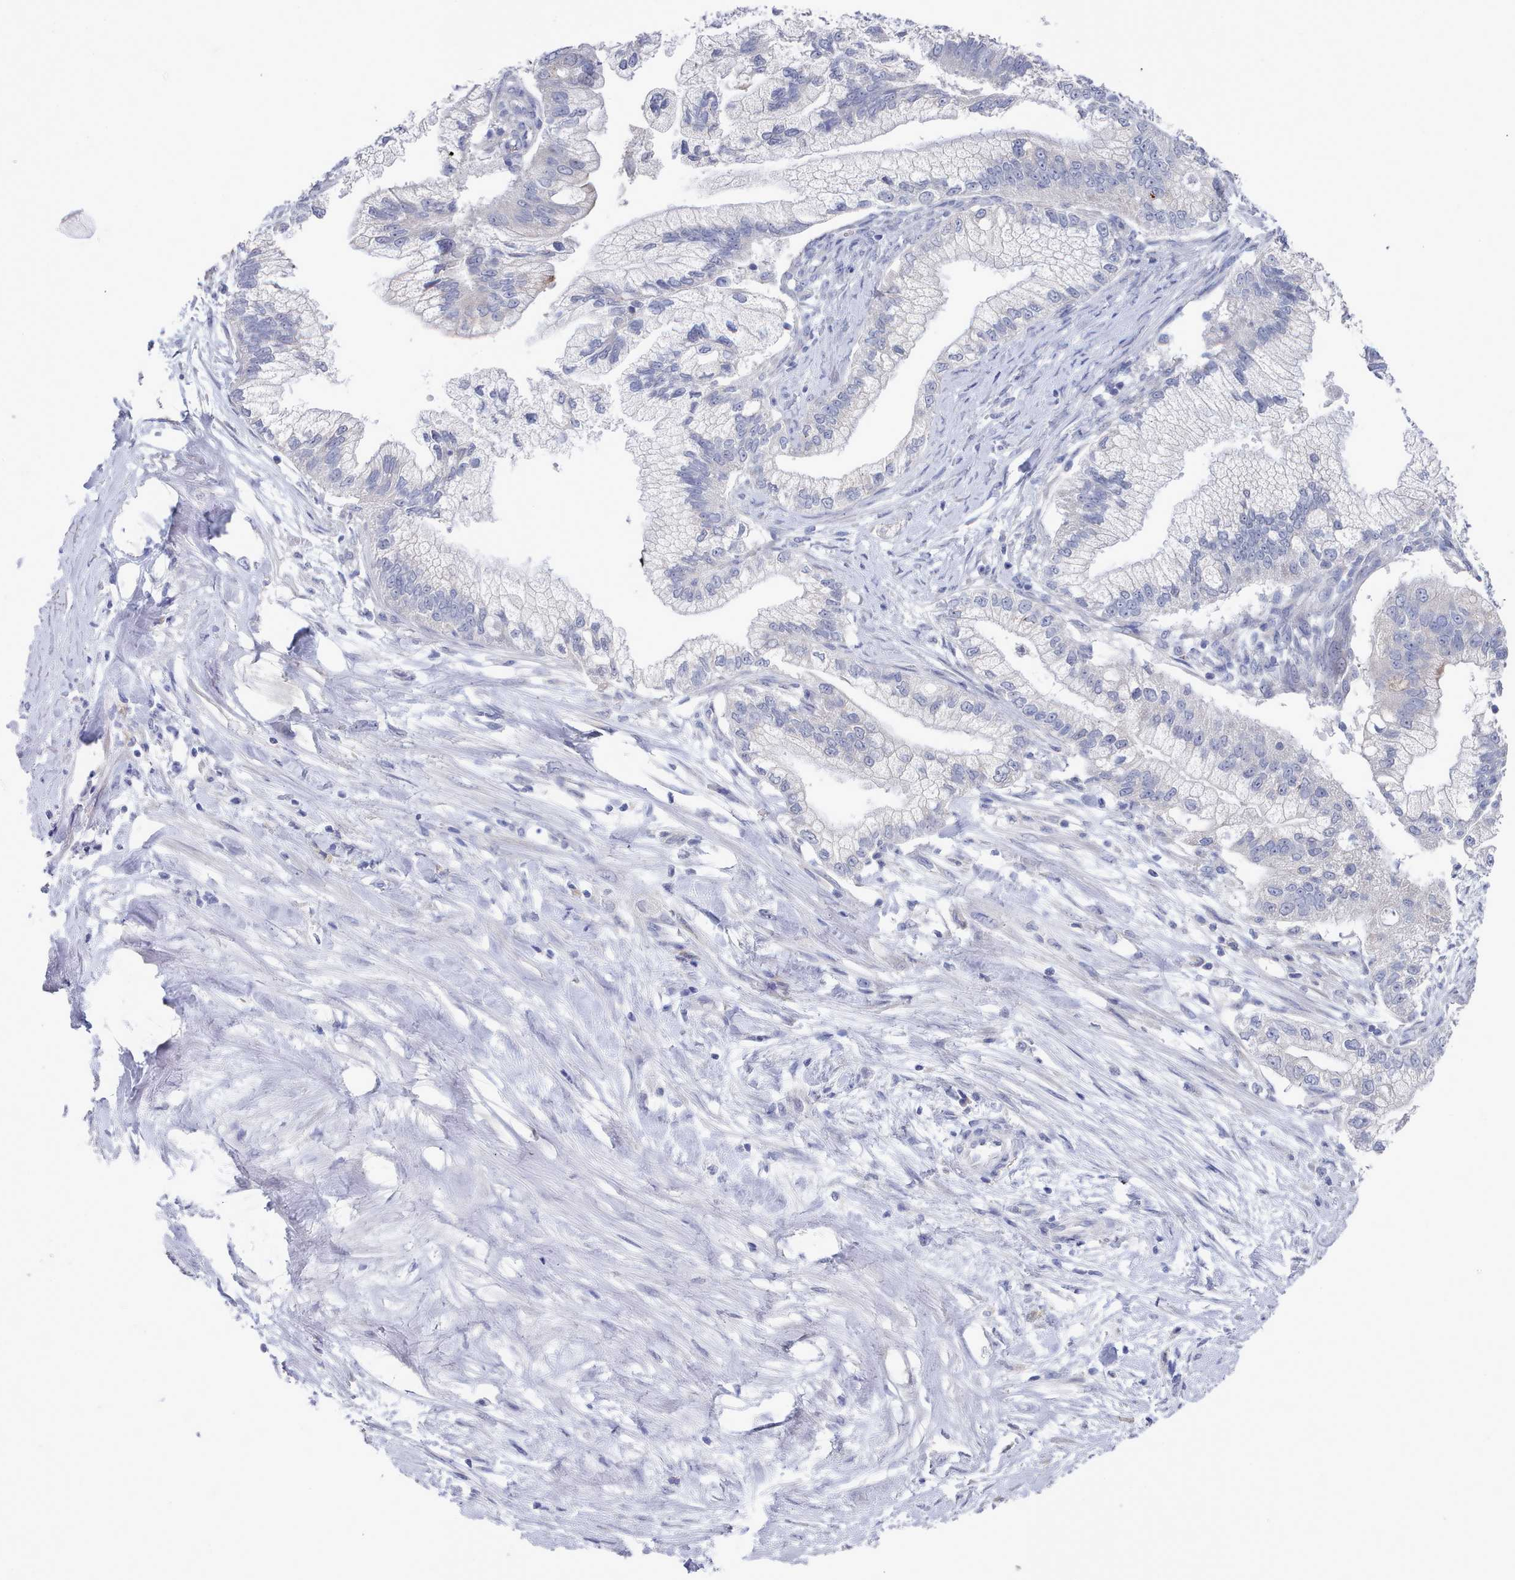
{"staining": {"intensity": "negative", "quantity": "none", "location": "none"}, "tissue": "pancreatic cancer", "cell_type": "Tumor cells", "image_type": "cancer", "snomed": [{"axis": "morphology", "description": "Adenocarcinoma, NOS"}, {"axis": "topography", "description": "Pancreas"}], "caption": "A micrograph of adenocarcinoma (pancreatic) stained for a protein exhibits no brown staining in tumor cells.", "gene": "ACAD11", "patient": {"sex": "male", "age": 70}}